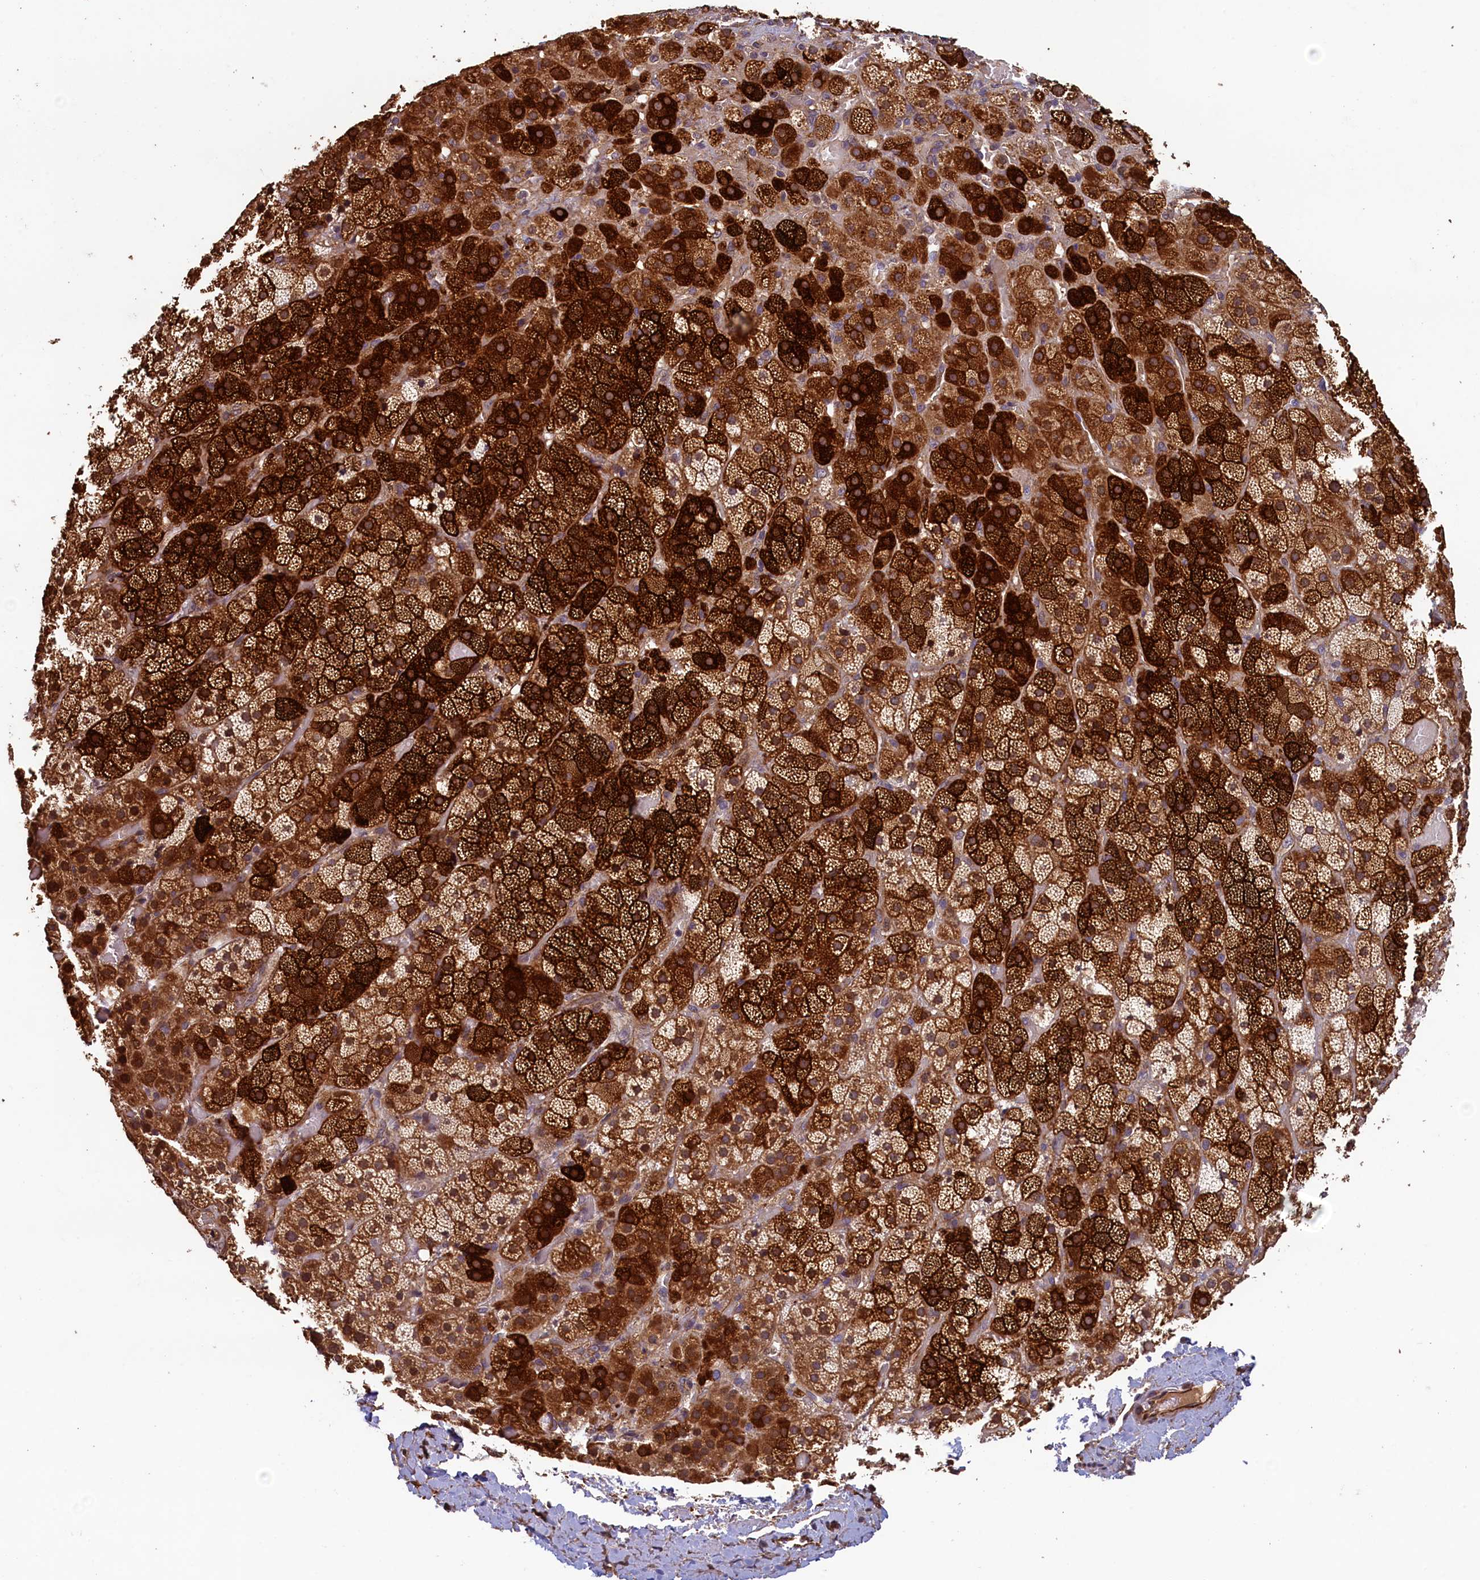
{"staining": {"intensity": "strong", "quantity": ">75%", "location": "cytoplasmic/membranous"}, "tissue": "adrenal gland", "cell_type": "Glandular cells", "image_type": "normal", "snomed": [{"axis": "morphology", "description": "Normal tissue, NOS"}, {"axis": "topography", "description": "Adrenal gland"}], "caption": "Glandular cells exhibit high levels of strong cytoplasmic/membranous staining in approximately >75% of cells in unremarkable adrenal gland.", "gene": "ACSBG1", "patient": {"sex": "male", "age": 57}}